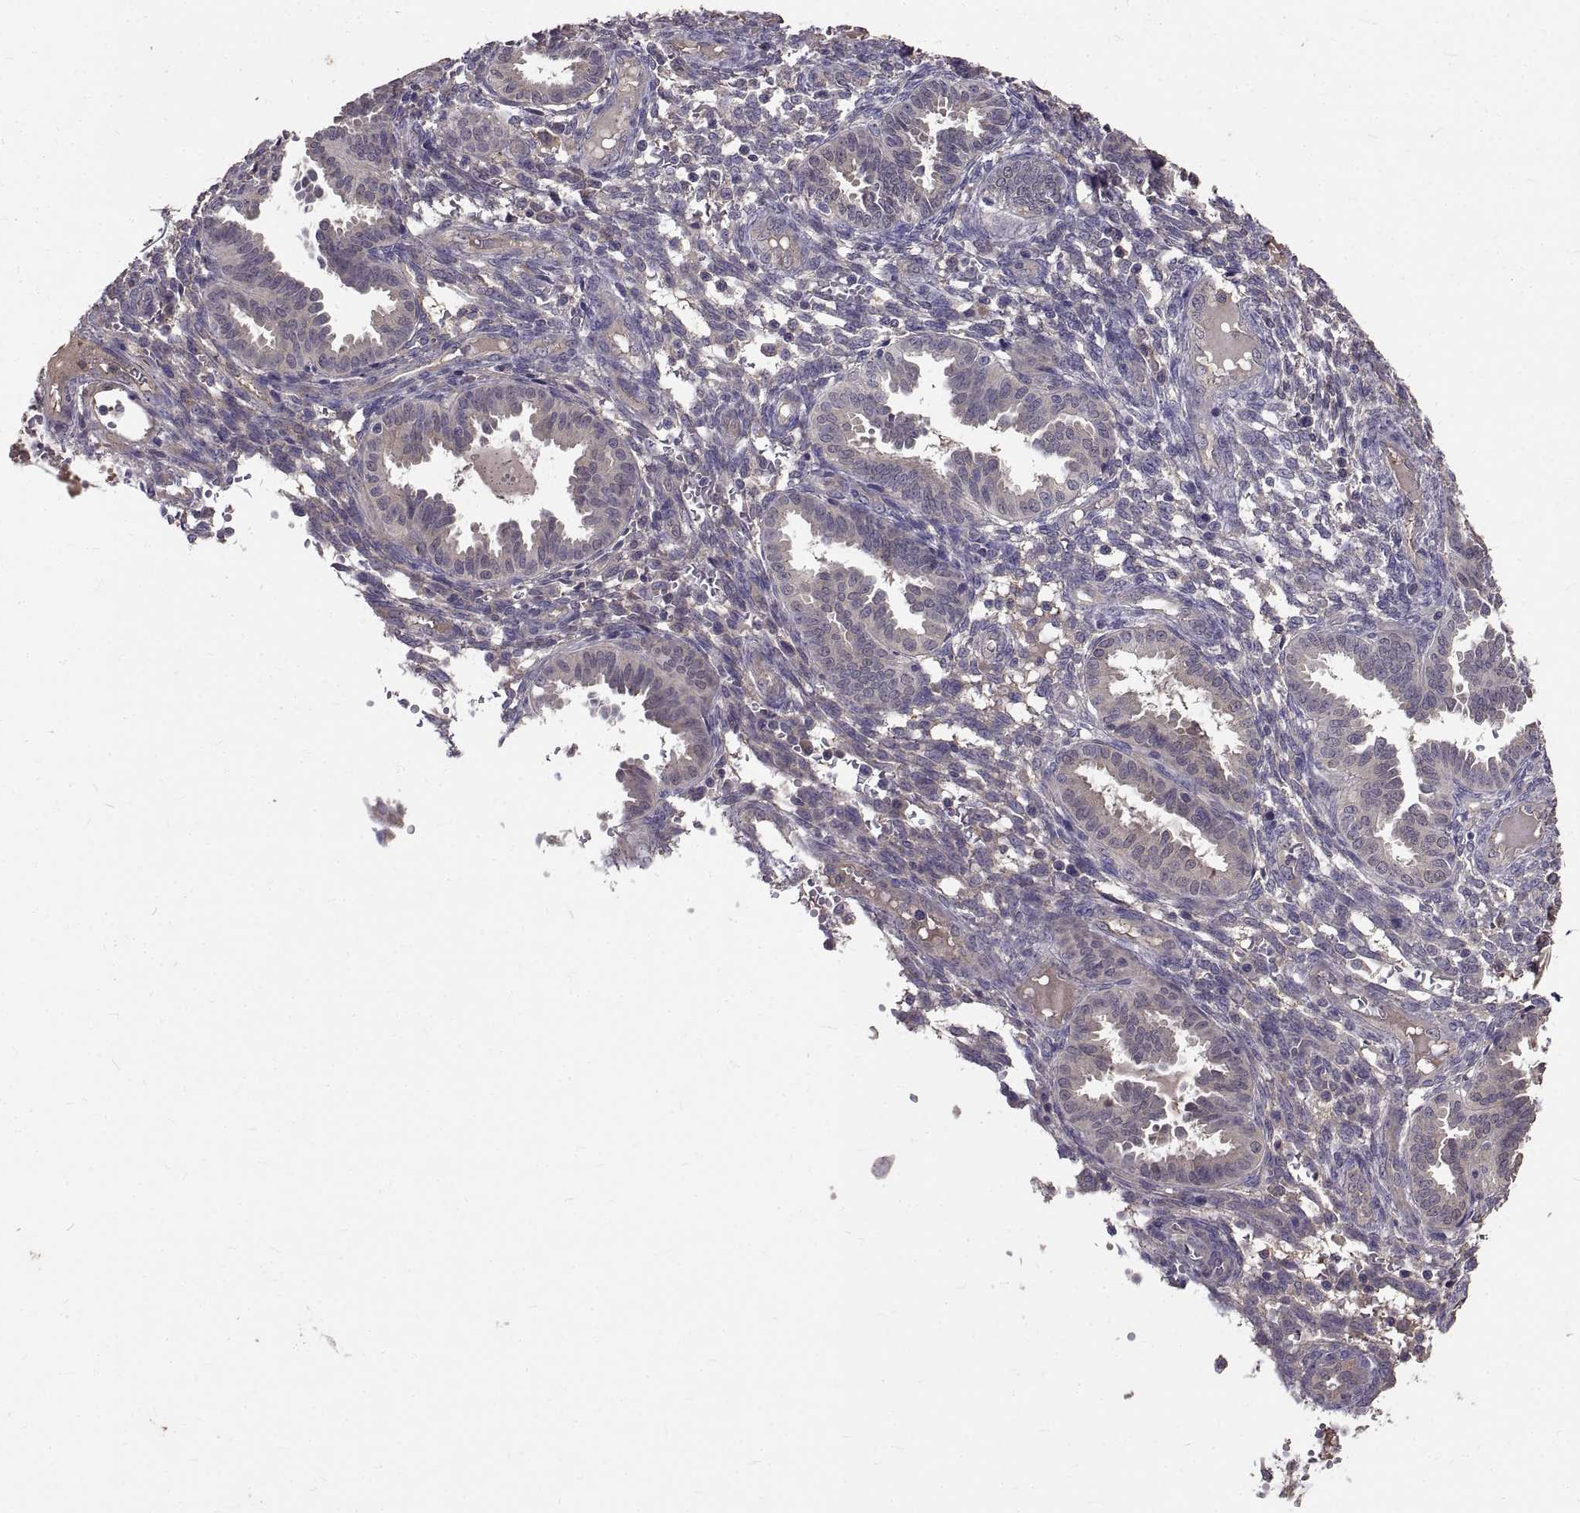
{"staining": {"intensity": "negative", "quantity": "none", "location": "none"}, "tissue": "endometrium", "cell_type": "Cells in endometrial stroma", "image_type": "normal", "snomed": [{"axis": "morphology", "description": "Normal tissue, NOS"}, {"axis": "topography", "description": "Endometrium"}], "caption": "The micrograph displays no significant staining in cells in endometrial stroma of endometrium. (Stains: DAB (3,3'-diaminobenzidine) immunohistochemistry with hematoxylin counter stain, Microscopy: brightfield microscopy at high magnification).", "gene": "PEA15", "patient": {"sex": "female", "age": 42}}